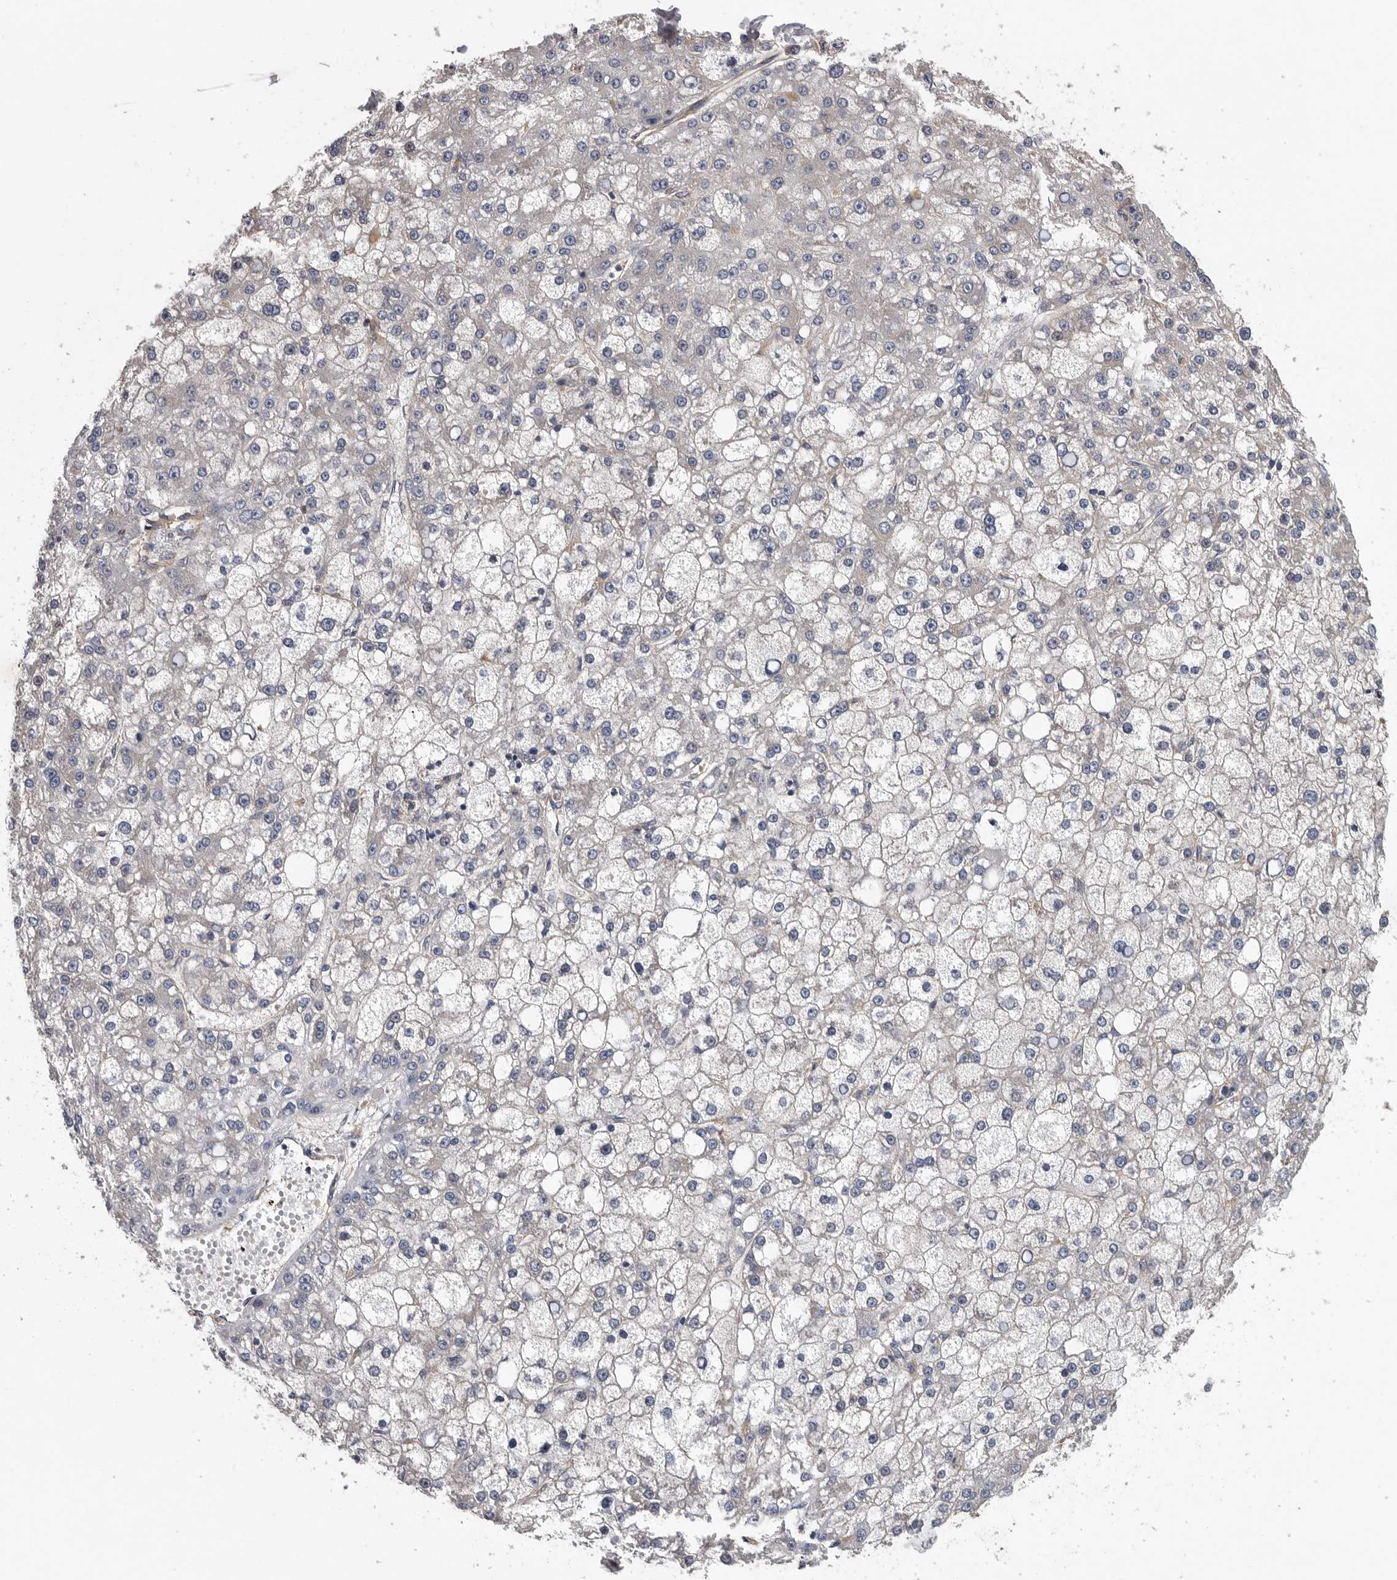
{"staining": {"intensity": "negative", "quantity": "none", "location": "none"}, "tissue": "liver cancer", "cell_type": "Tumor cells", "image_type": "cancer", "snomed": [{"axis": "morphology", "description": "Carcinoma, Hepatocellular, NOS"}, {"axis": "topography", "description": "Liver"}], "caption": "Liver cancer was stained to show a protein in brown. There is no significant positivity in tumor cells. (Stains: DAB (3,3'-diaminobenzidine) IHC with hematoxylin counter stain, Microscopy: brightfield microscopy at high magnification).", "gene": "OXR1", "patient": {"sex": "male", "age": 67}}